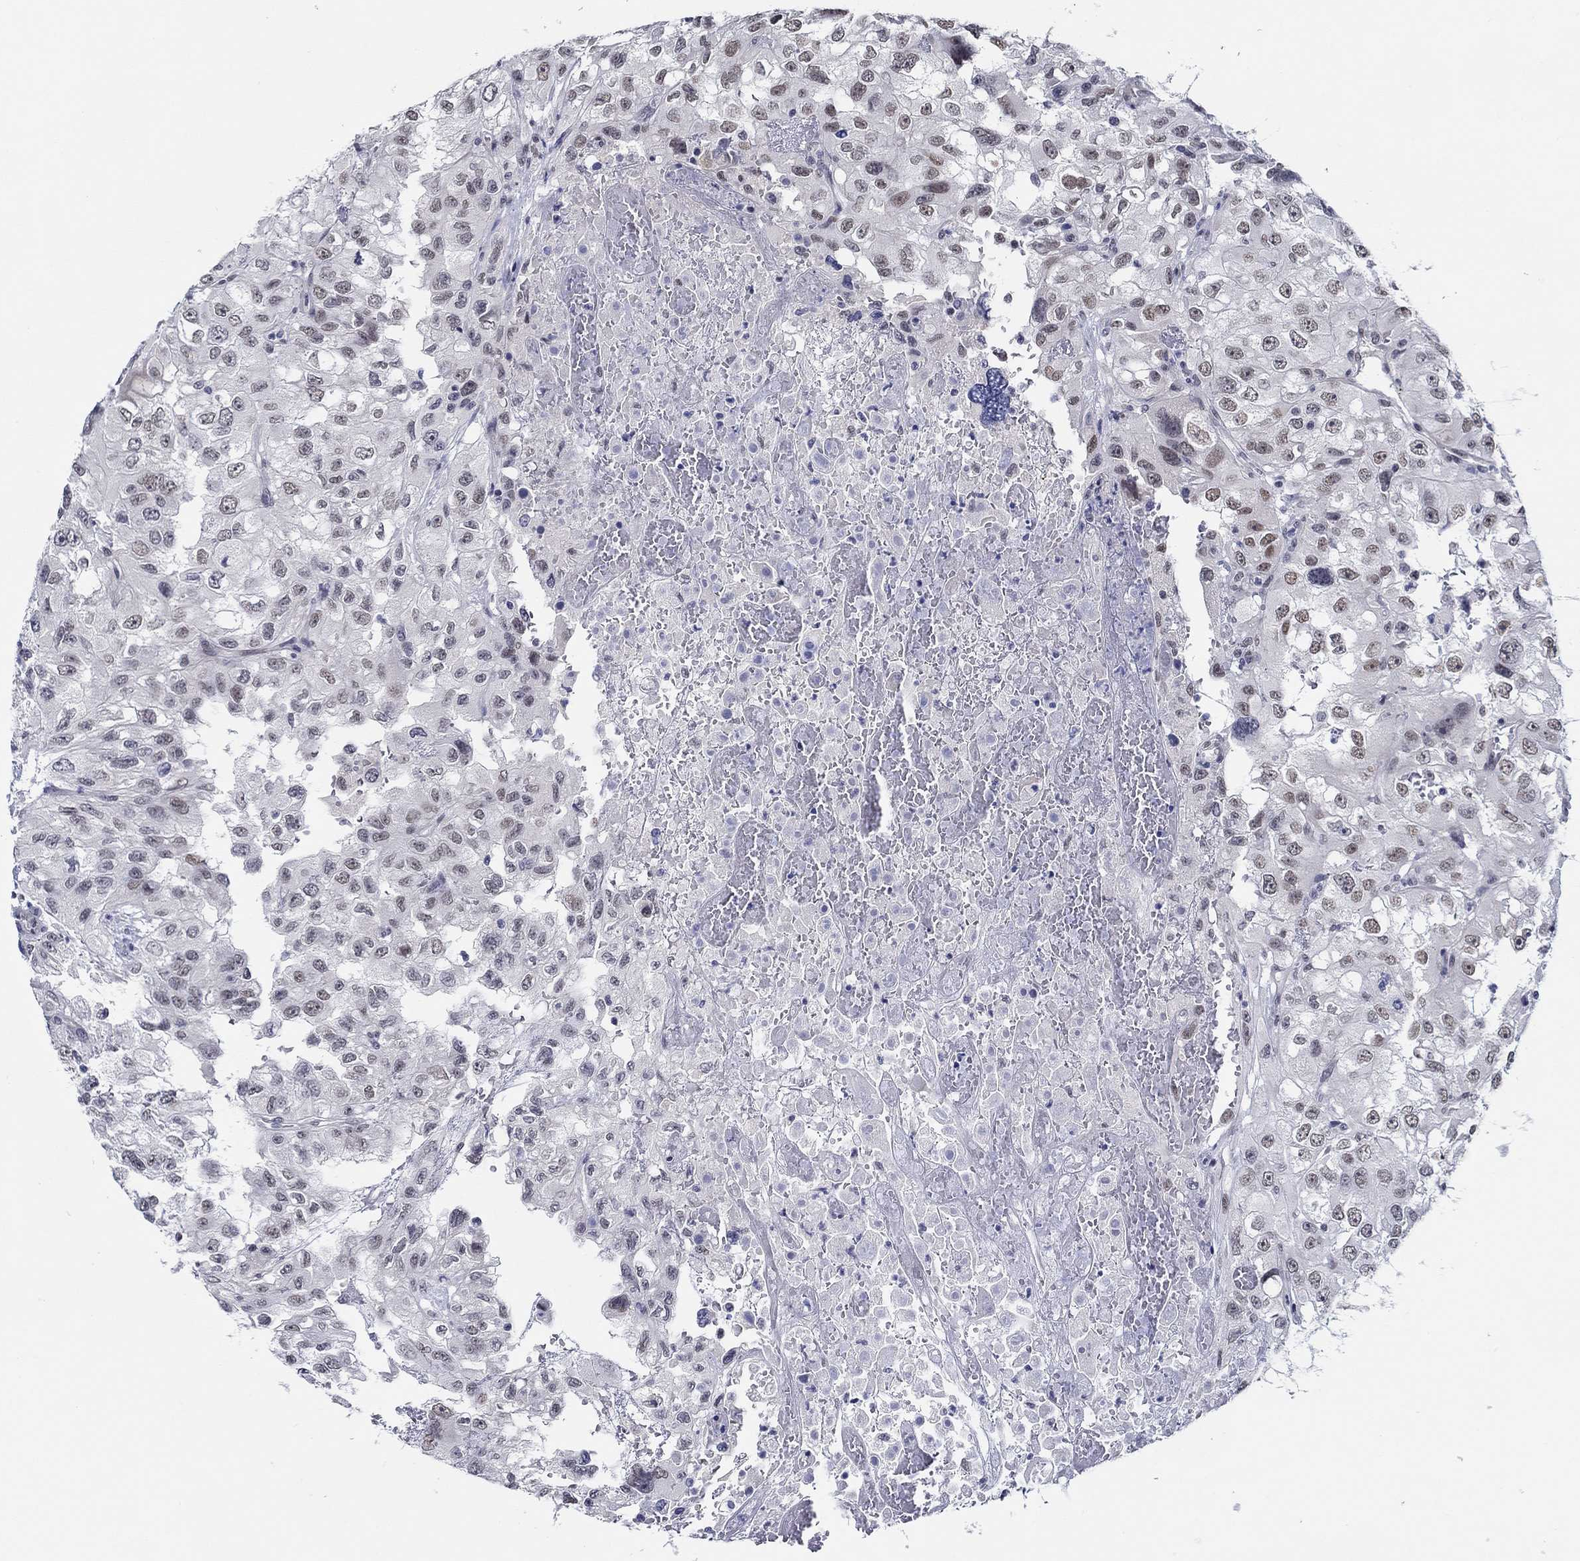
{"staining": {"intensity": "weak", "quantity": "25%-75%", "location": "nuclear"}, "tissue": "renal cancer", "cell_type": "Tumor cells", "image_type": "cancer", "snomed": [{"axis": "morphology", "description": "Adenocarcinoma, NOS"}, {"axis": "topography", "description": "Kidney"}], "caption": "An image of human renal cancer (adenocarcinoma) stained for a protein displays weak nuclear brown staining in tumor cells. (Stains: DAB in brown, nuclei in blue, Microscopy: brightfield microscopy at high magnification).", "gene": "SLC34A1", "patient": {"sex": "male", "age": 64}}